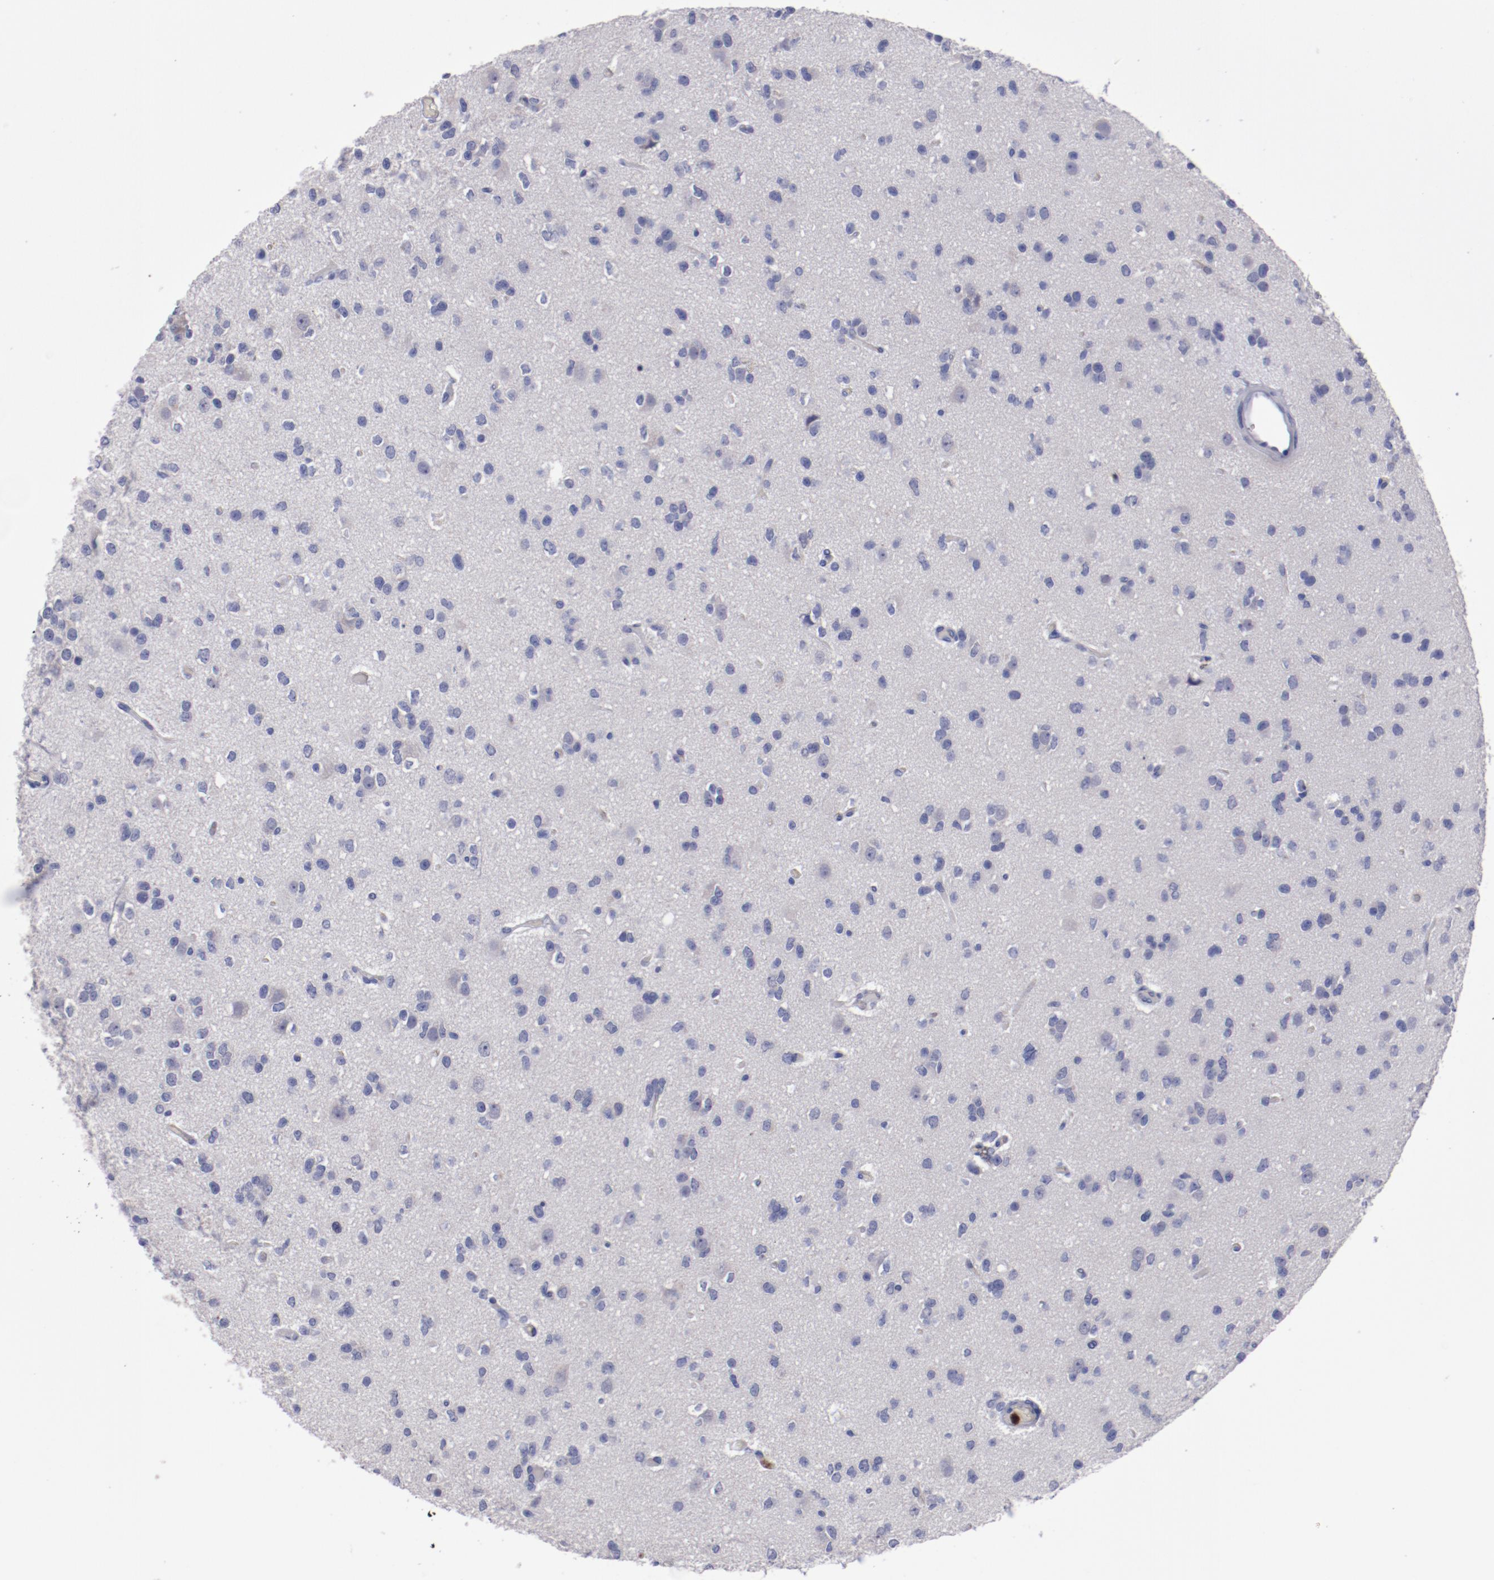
{"staining": {"intensity": "negative", "quantity": "none", "location": "none"}, "tissue": "glioma", "cell_type": "Tumor cells", "image_type": "cancer", "snomed": [{"axis": "morphology", "description": "Glioma, malignant, Low grade"}, {"axis": "topography", "description": "Brain"}], "caption": "Immunohistochemistry (IHC) histopathology image of human malignant low-grade glioma stained for a protein (brown), which displays no expression in tumor cells.", "gene": "FGR", "patient": {"sex": "male", "age": 42}}